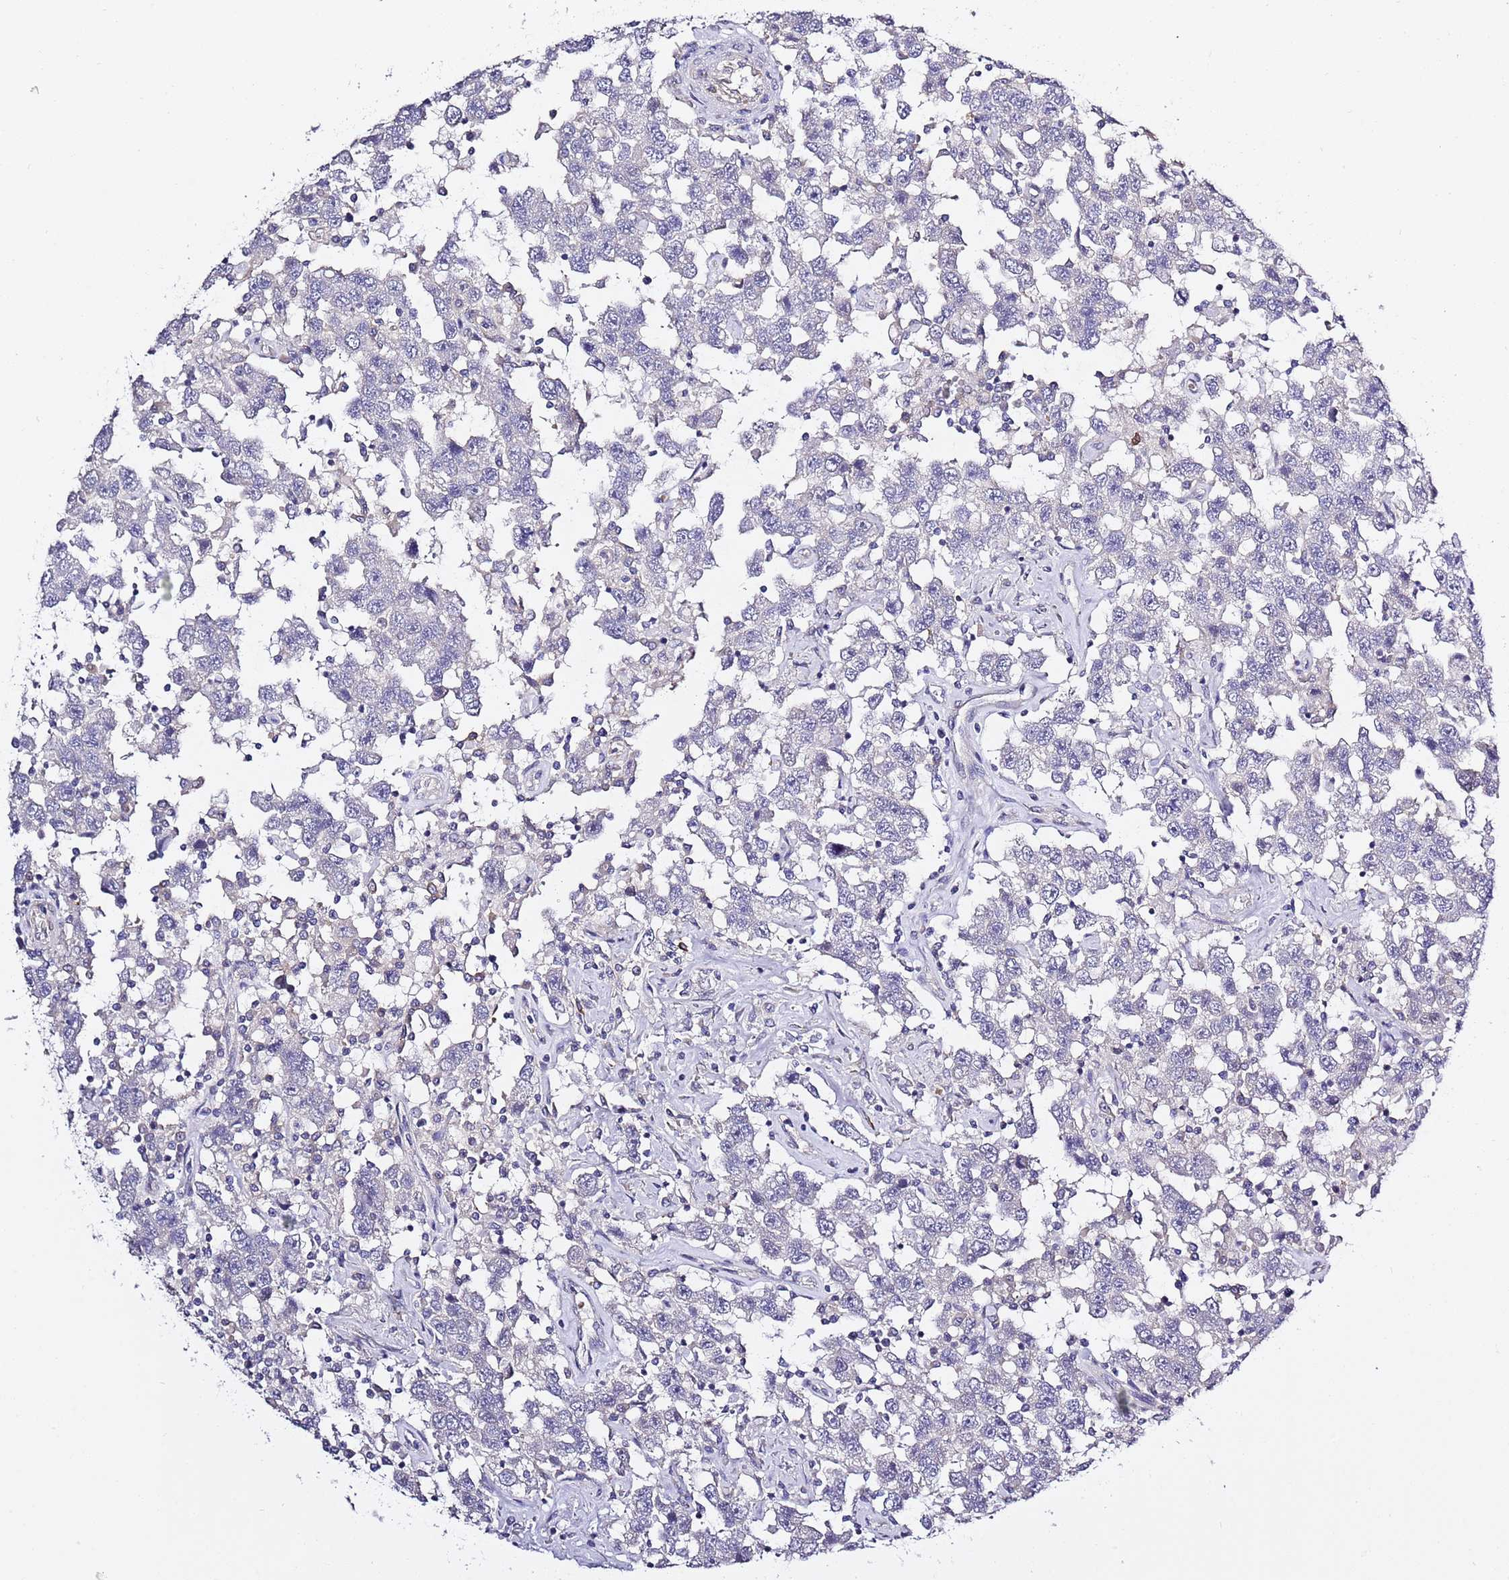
{"staining": {"intensity": "negative", "quantity": "none", "location": "none"}, "tissue": "testis cancer", "cell_type": "Tumor cells", "image_type": "cancer", "snomed": [{"axis": "morphology", "description": "Seminoma, NOS"}, {"axis": "topography", "description": "Testis"}], "caption": "Immunohistochemistry histopathology image of testis cancer stained for a protein (brown), which displays no positivity in tumor cells. (DAB IHC with hematoxylin counter stain).", "gene": "RFK", "patient": {"sex": "male", "age": 41}}